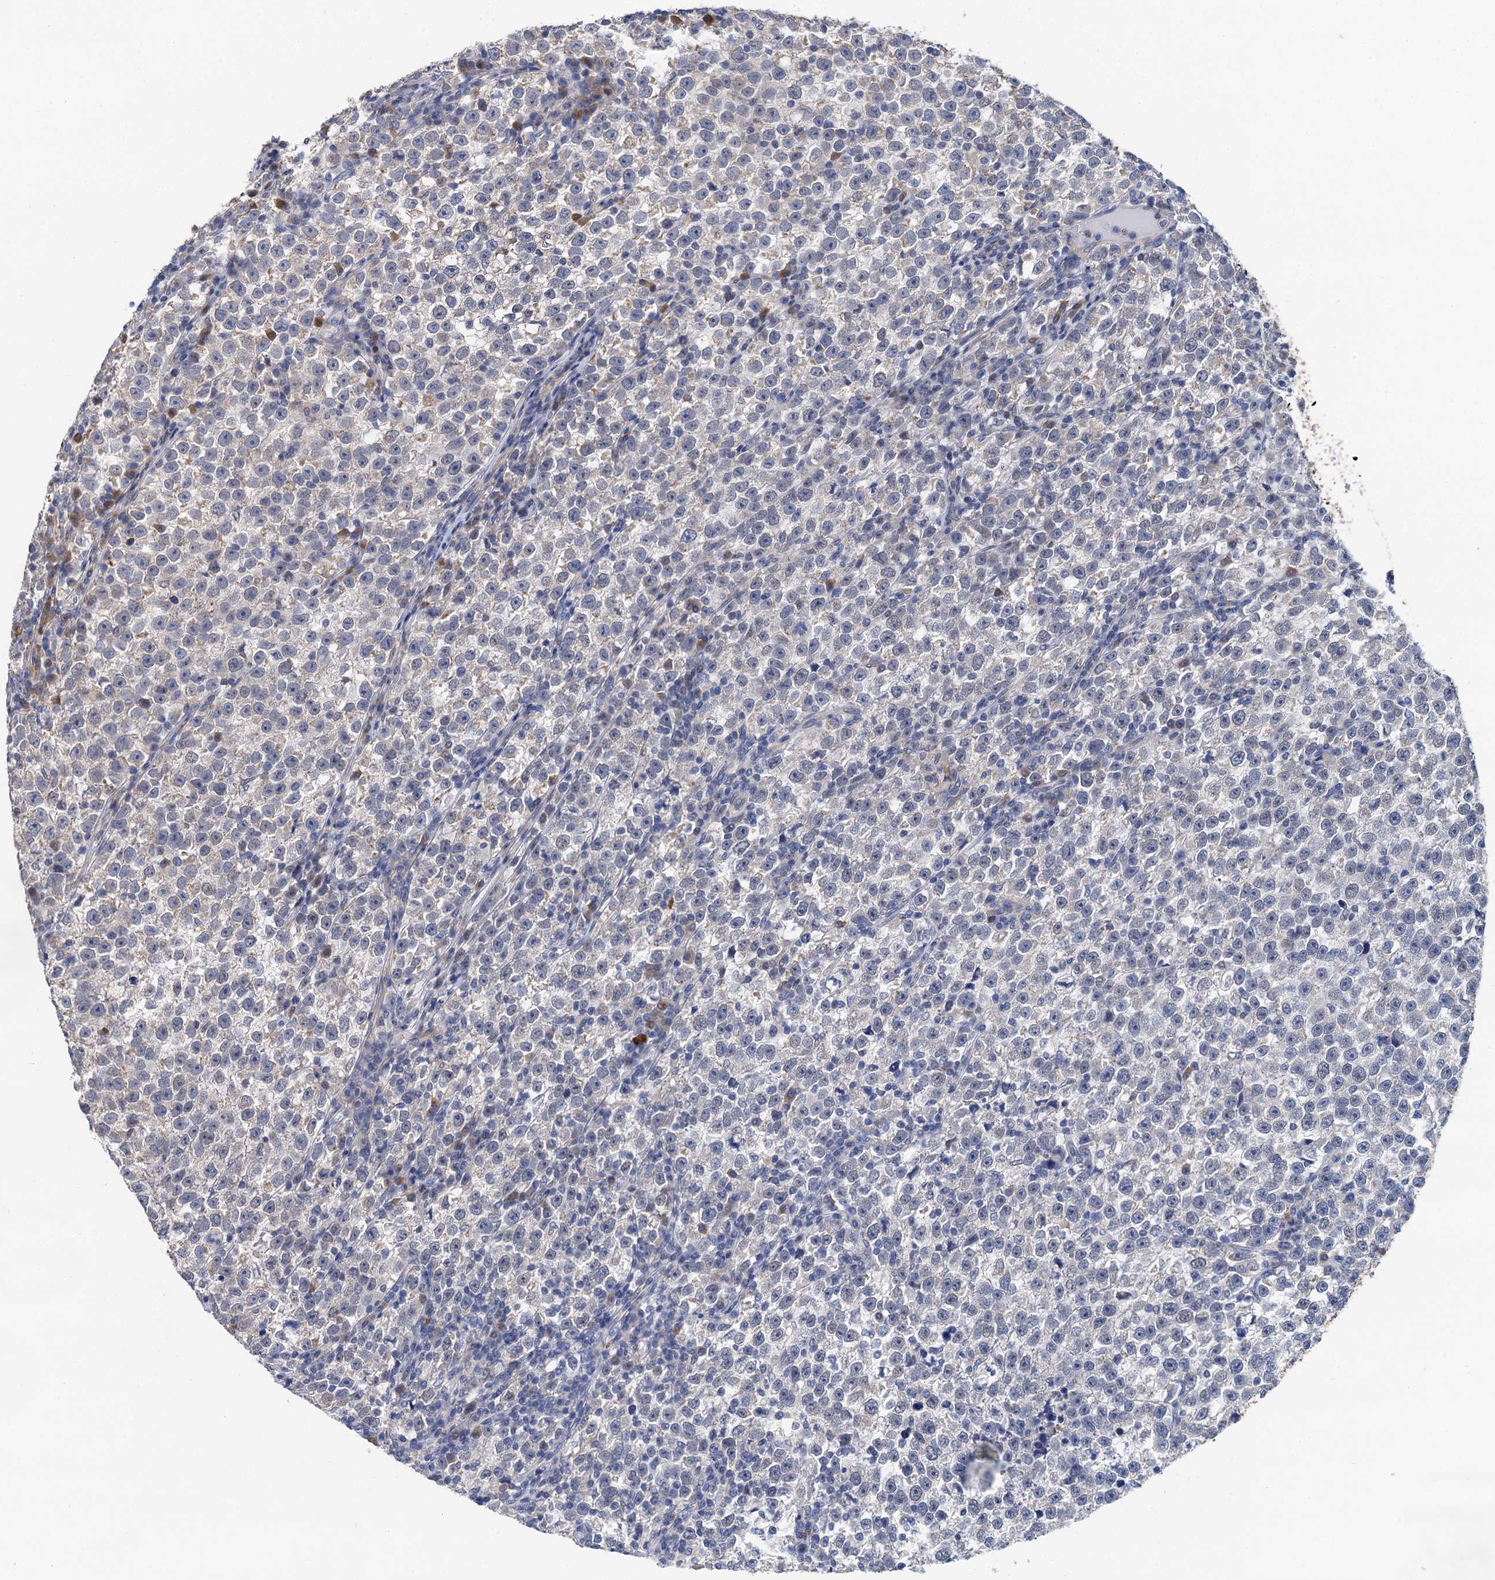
{"staining": {"intensity": "negative", "quantity": "none", "location": "none"}, "tissue": "testis cancer", "cell_type": "Tumor cells", "image_type": "cancer", "snomed": [{"axis": "morphology", "description": "Normal tissue, NOS"}, {"axis": "morphology", "description": "Seminoma, NOS"}, {"axis": "topography", "description": "Testis"}], "caption": "Immunohistochemistry (IHC) photomicrograph of testis seminoma stained for a protein (brown), which exhibits no staining in tumor cells. (DAB (3,3'-diaminobenzidine) immunohistochemistry with hematoxylin counter stain).", "gene": "TMEM39B", "patient": {"sex": "male", "age": 43}}